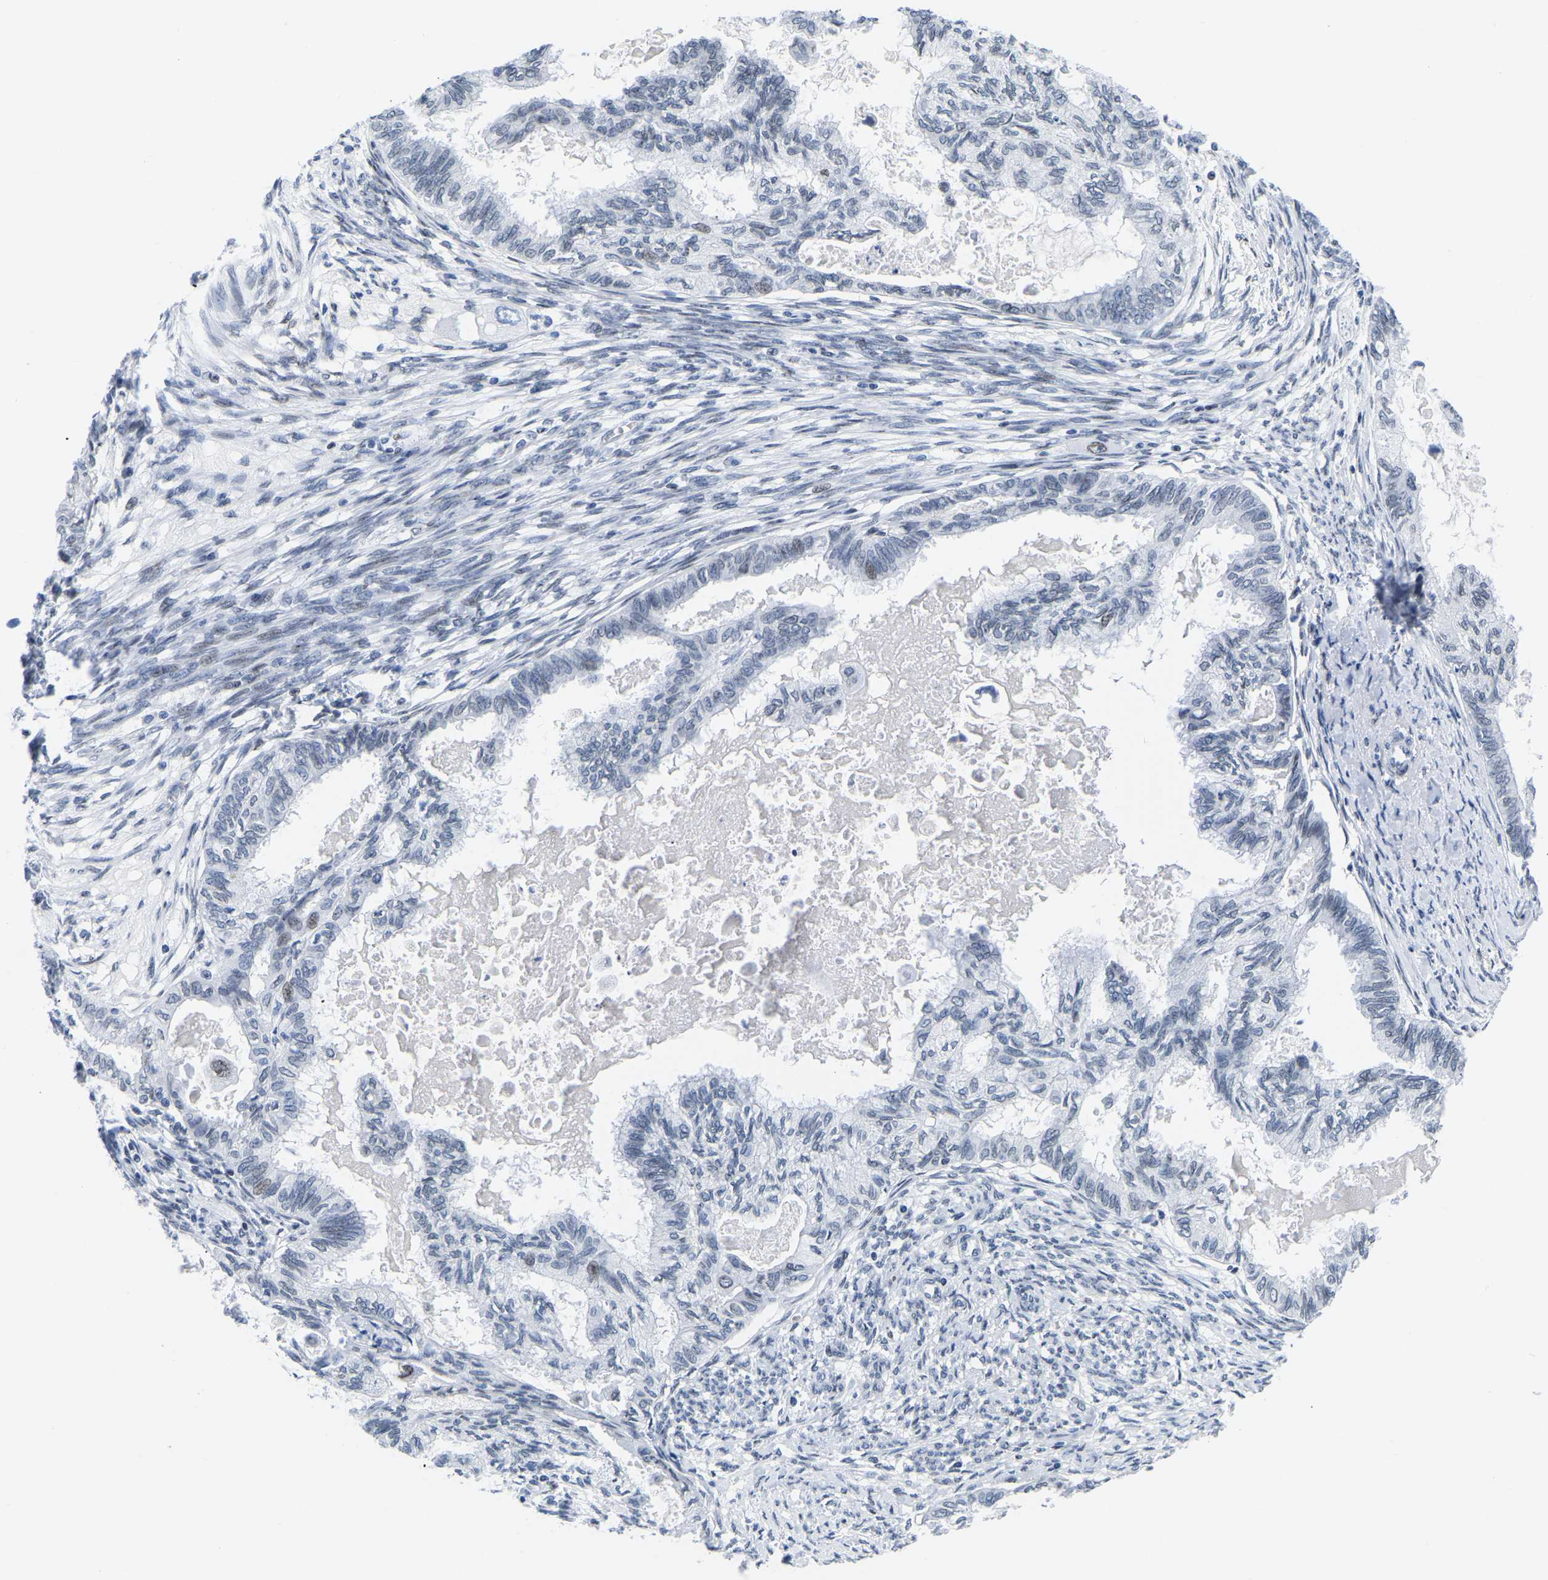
{"staining": {"intensity": "weak", "quantity": "<25%", "location": "nuclear"}, "tissue": "cervical cancer", "cell_type": "Tumor cells", "image_type": "cancer", "snomed": [{"axis": "morphology", "description": "Normal tissue, NOS"}, {"axis": "morphology", "description": "Adenocarcinoma, NOS"}, {"axis": "topography", "description": "Cervix"}, {"axis": "topography", "description": "Endometrium"}], "caption": "Immunohistochemical staining of human cervical cancer (adenocarcinoma) reveals no significant expression in tumor cells. The staining was performed using DAB (3,3'-diaminobenzidine) to visualize the protein expression in brown, while the nuclei were stained in blue with hematoxylin (Magnification: 20x).", "gene": "UPK3A", "patient": {"sex": "female", "age": 86}}